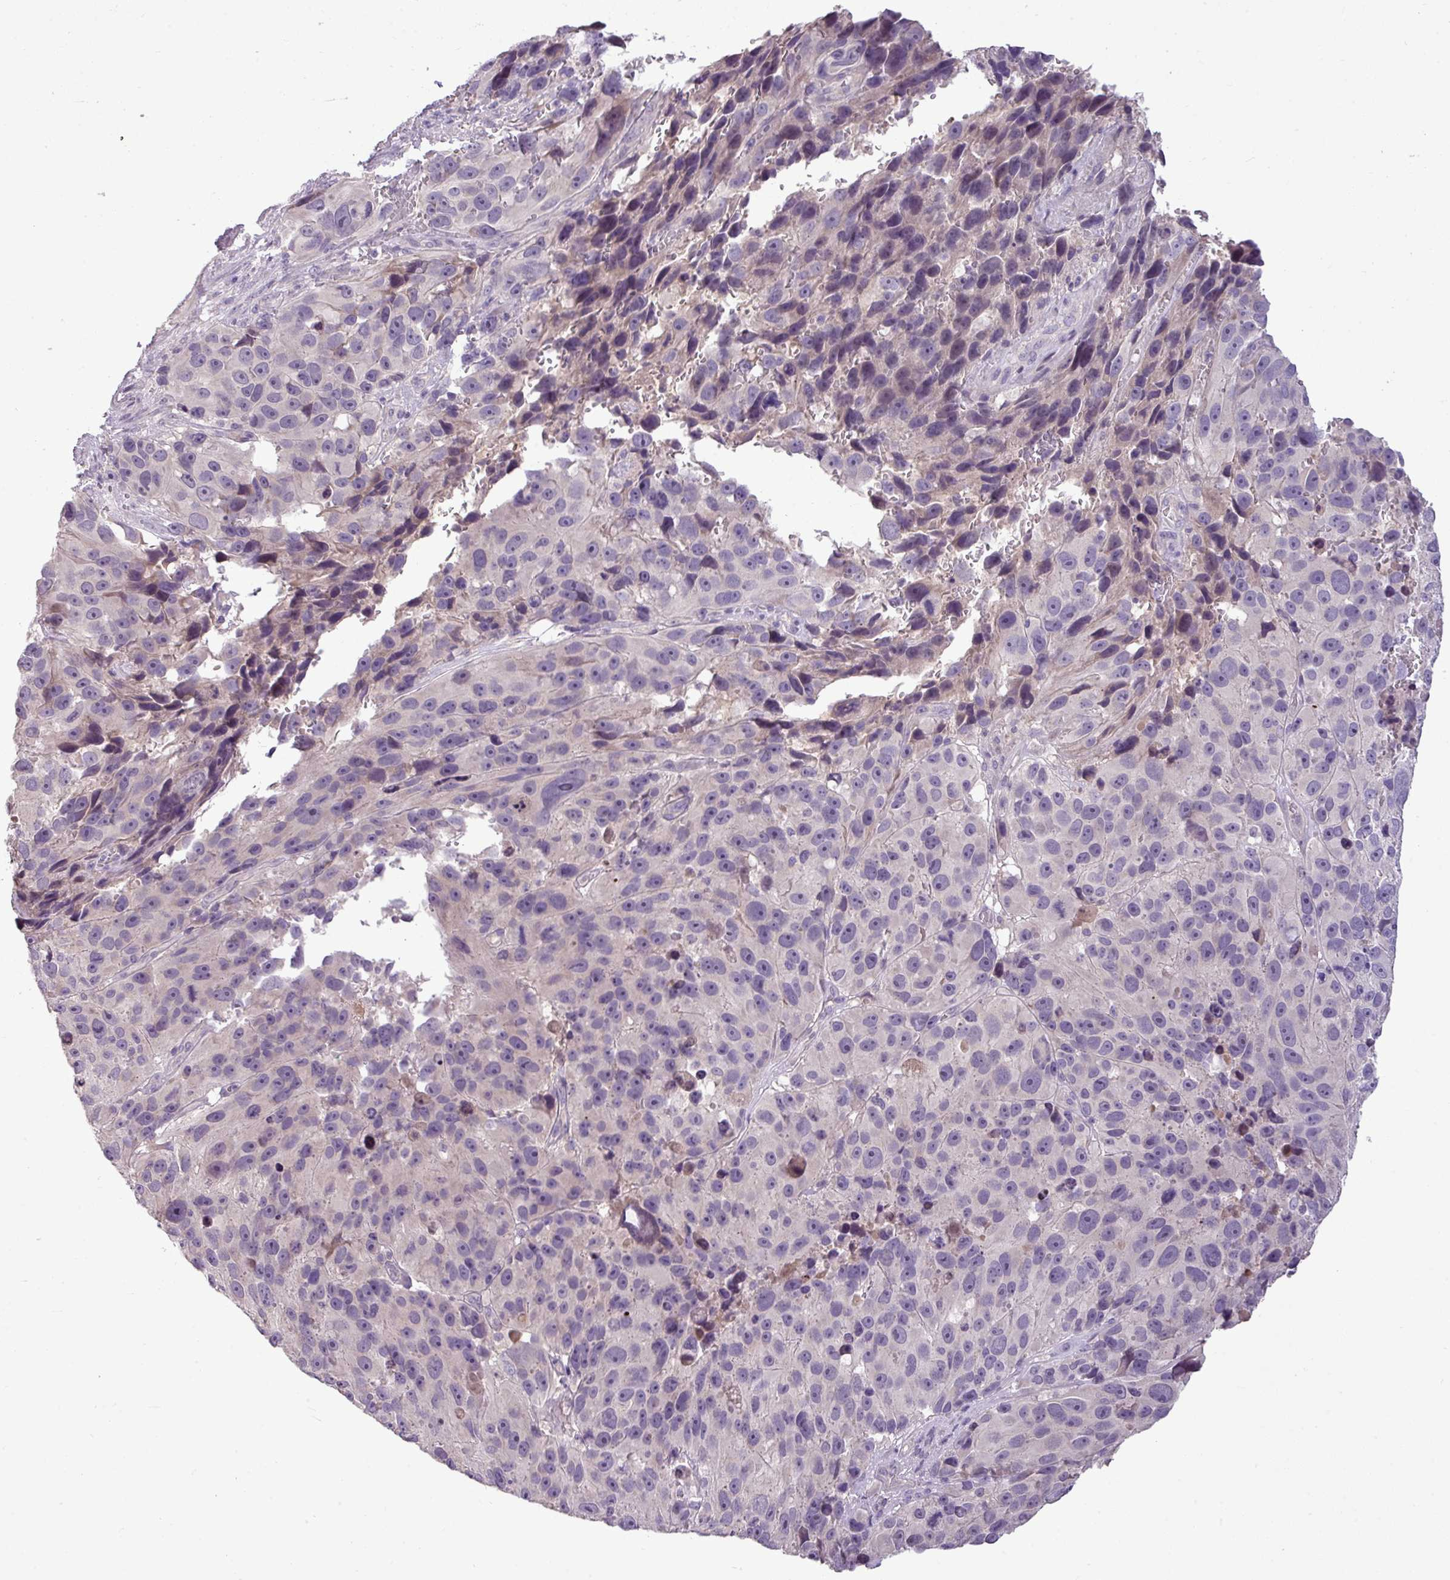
{"staining": {"intensity": "negative", "quantity": "none", "location": "none"}, "tissue": "melanoma", "cell_type": "Tumor cells", "image_type": "cancer", "snomed": [{"axis": "morphology", "description": "Malignant melanoma, NOS"}, {"axis": "topography", "description": "Skin"}], "caption": "A photomicrograph of malignant melanoma stained for a protein displays no brown staining in tumor cells.", "gene": "IL17A", "patient": {"sex": "male", "age": 84}}